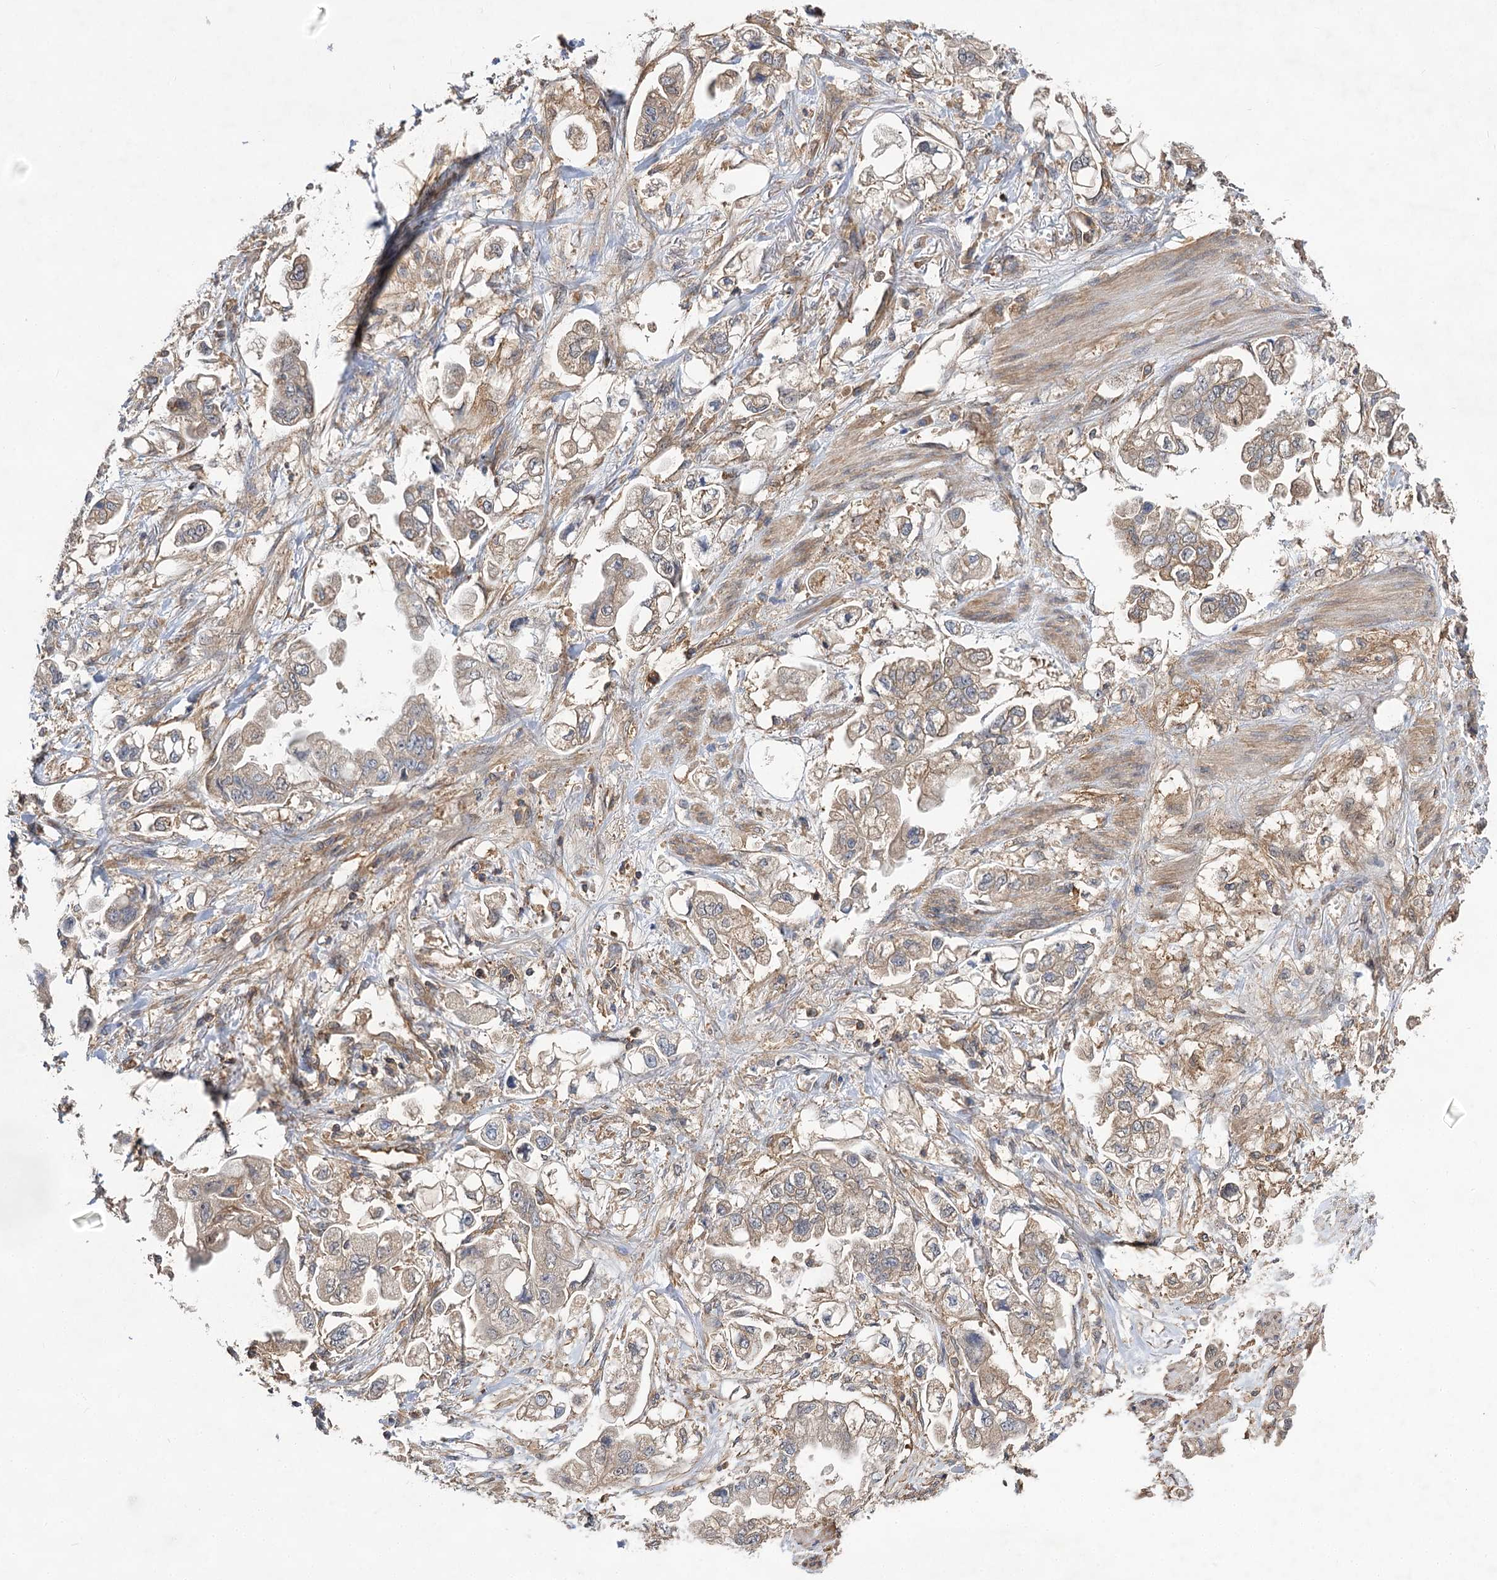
{"staining": {"intensity": "negative", "quantity": "none", "location": "none"}, "tissue": "stomach cancer", "cell_type": "Tumor cells", "image_type": "cancer", "snomed": [{"axis": "morphology", "description": "Adenocarcinoma, NOS"}, {"axis": "topography", "description": "Stomach"}], "caption": "Immunohistochemical staining of stomach cancer (adenocarcinoma) reveals no significant staining in tumor cells.", "gene": "PACS1", "patient": {"sex": "male", "age": 62}}